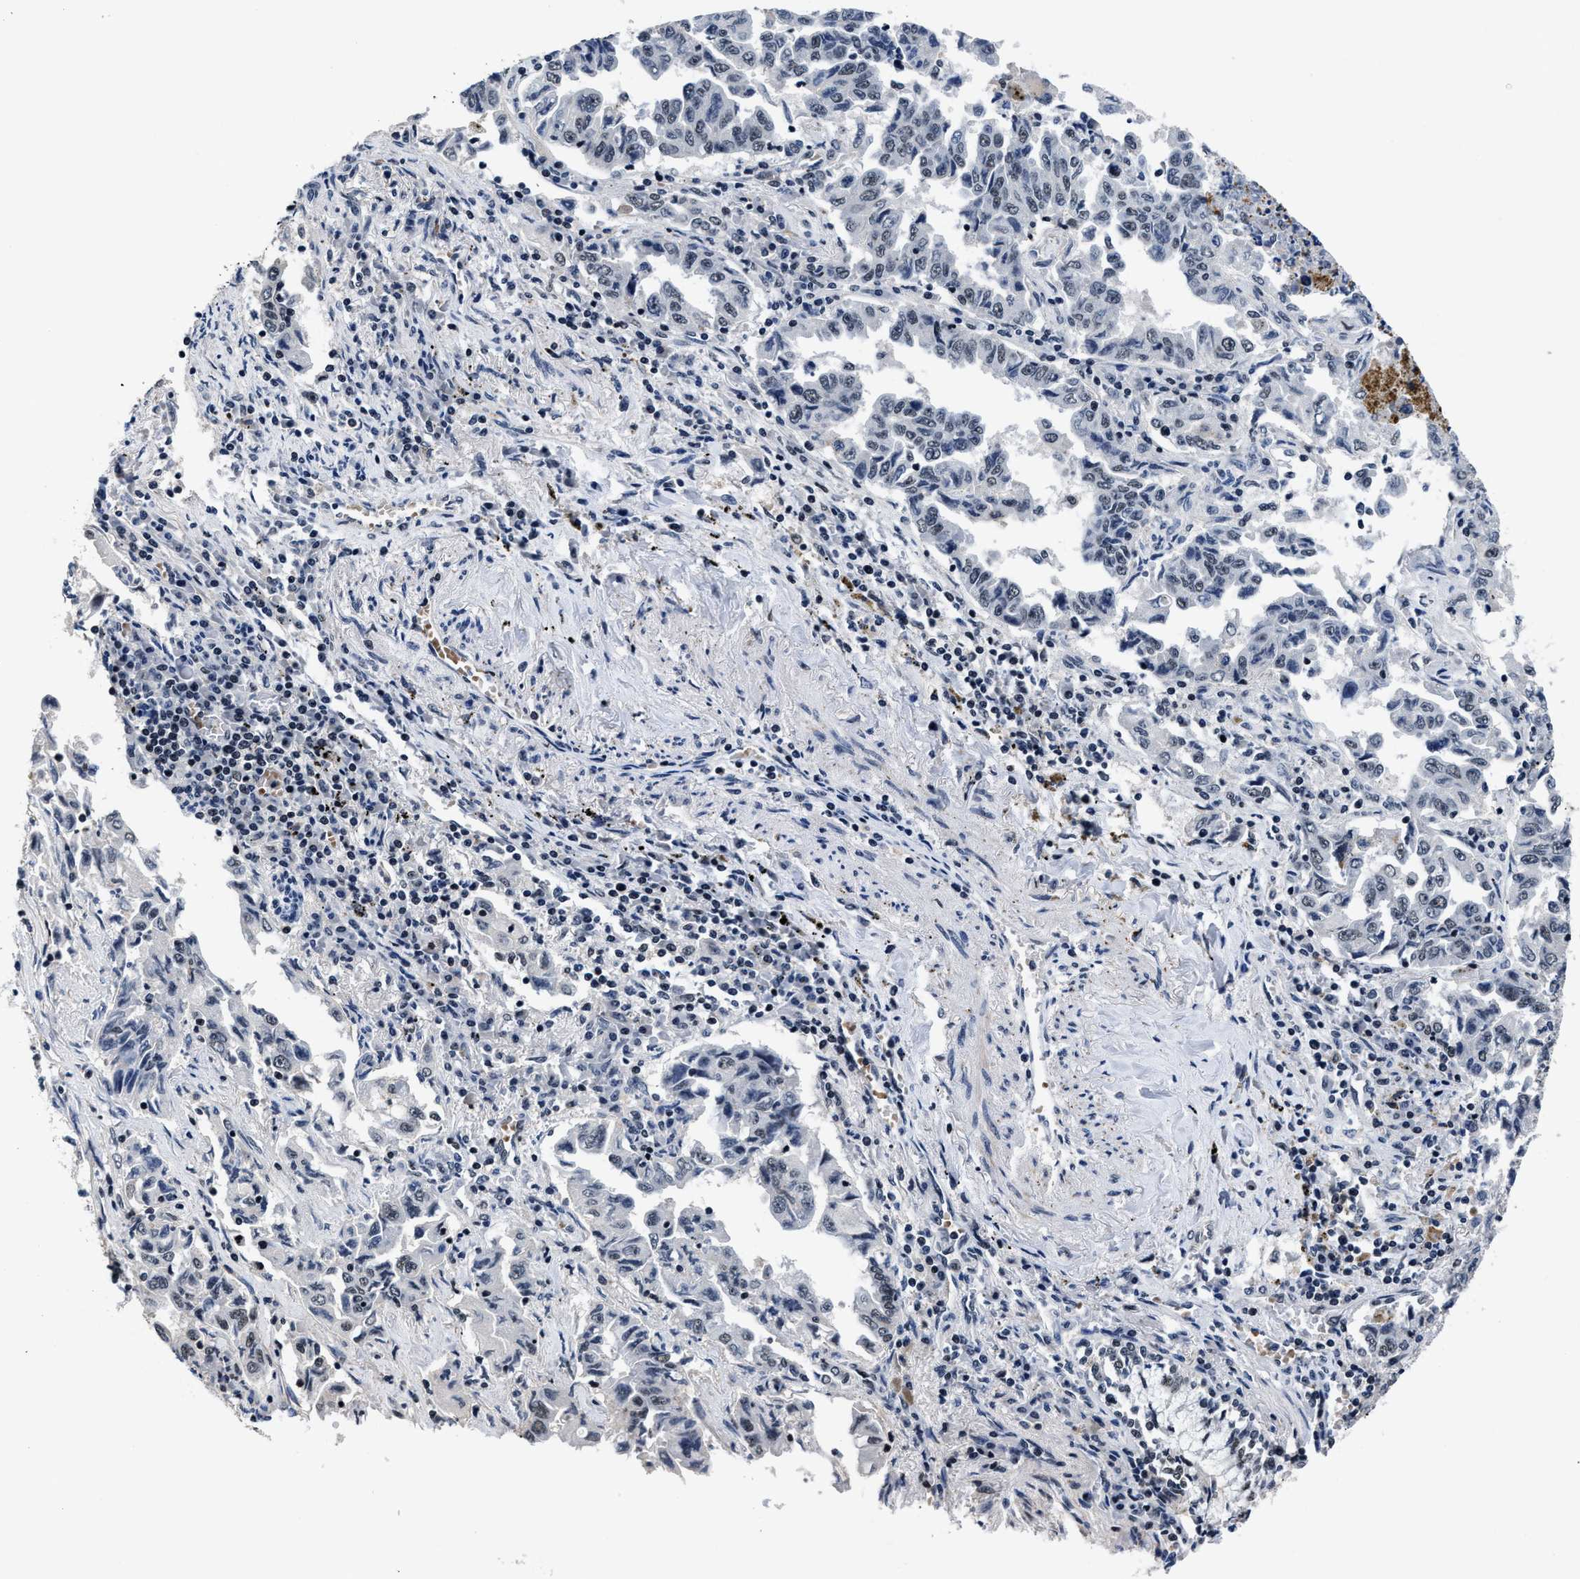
{"staining": {"intensity": "negative", "quantity": "none", "location": "none"}, "tissue": "lung cancer", "cell_type": "Tumor cells", "image_type": "cancer", "snomed": [{"axis": "morphology", "description": "Adenocarcinoma, NOS"}, {"axis": "topography", "description": "Lung"}], "caption": "Immunohistochemical staining of lung cancer exhibits no significant staining in tumor cells.", "gene": "ZNF233", "patient": {"sex": "female", "age": 51}}